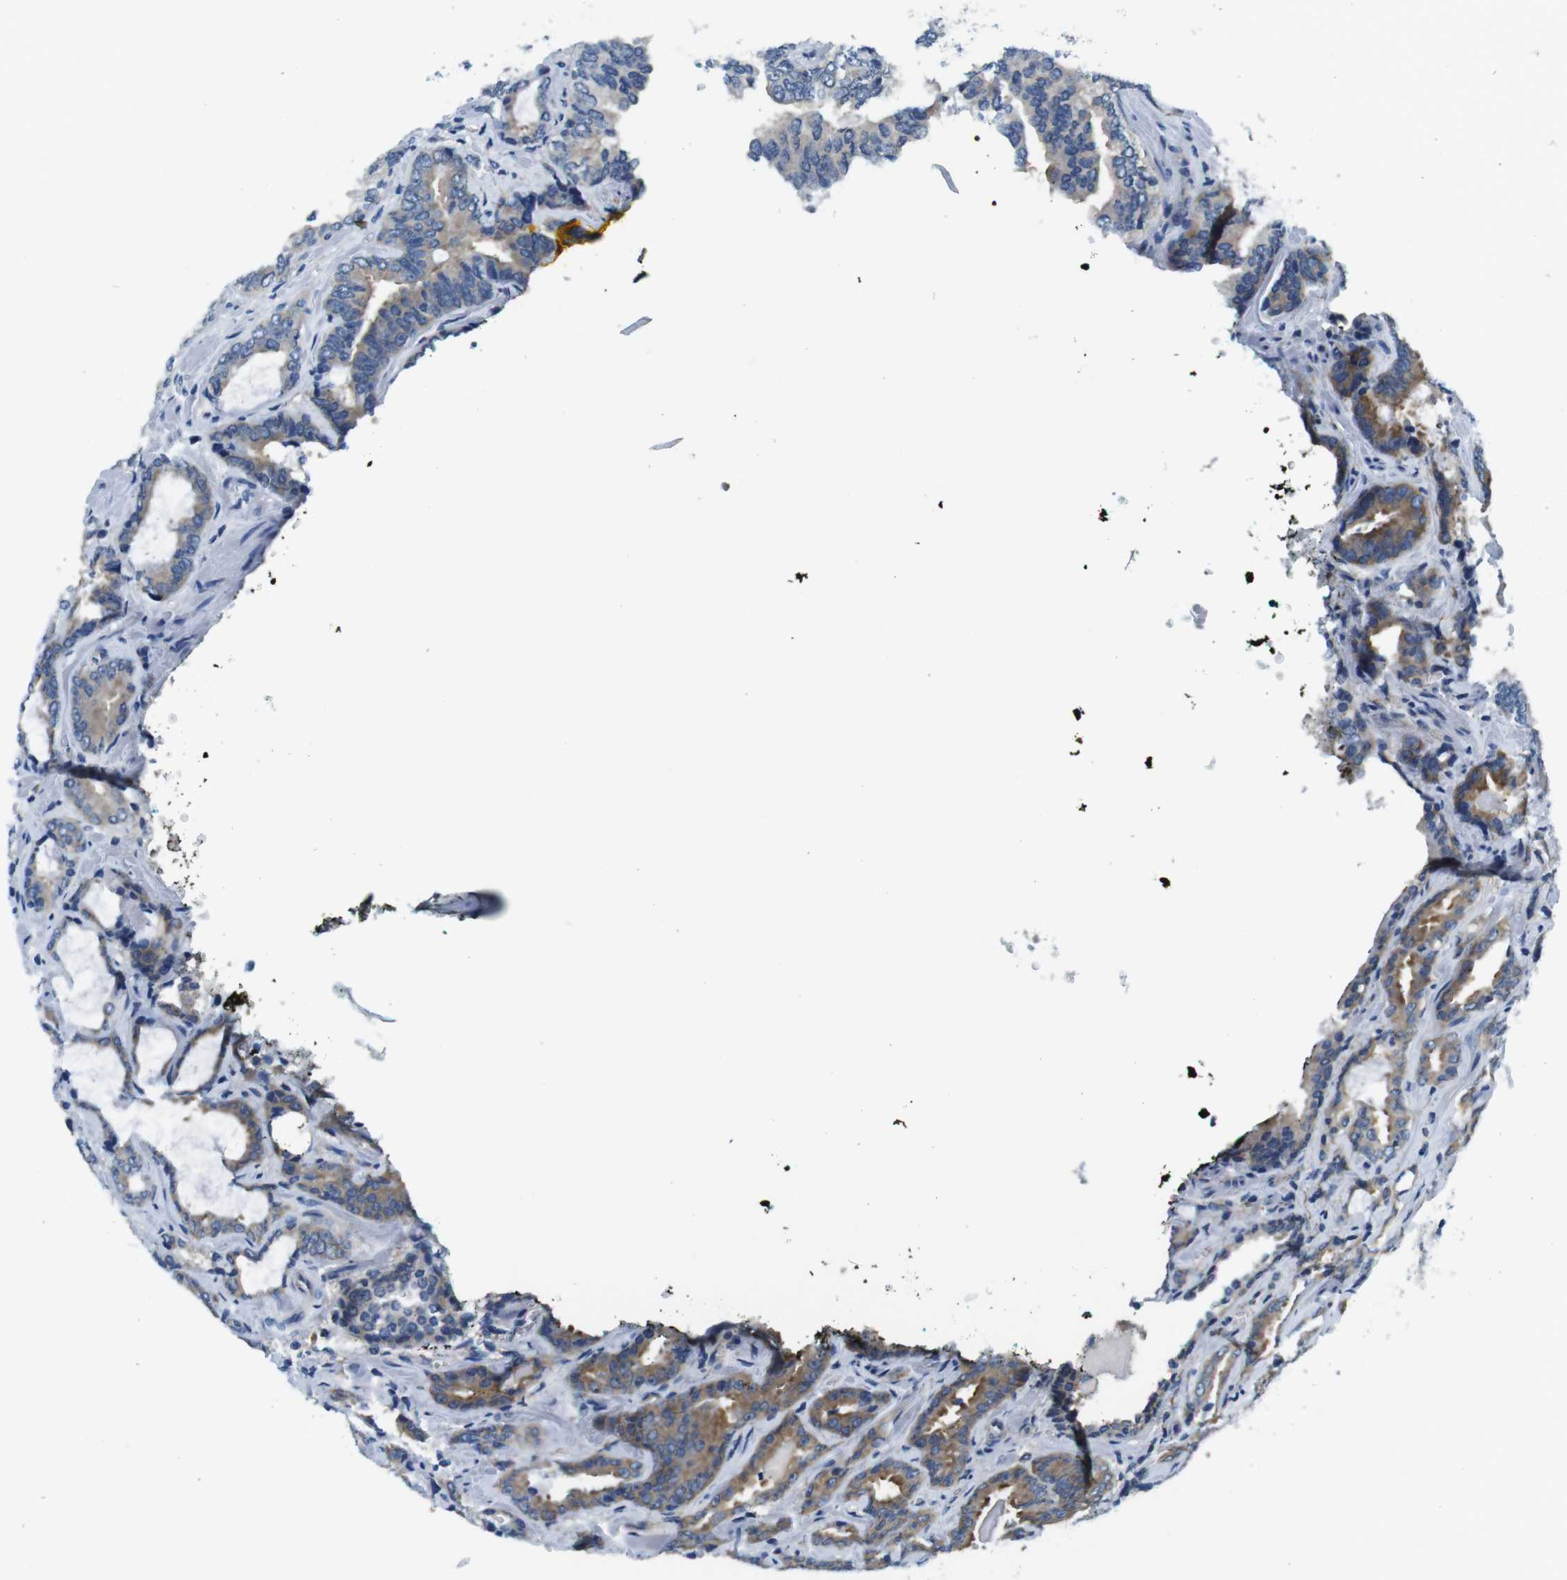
{"staining": {"intensity": "moderate", "quantity": ">75%", "location": "cytoplasmic/membranous"}, "tissue": "prostate cancer", "cell_type": "Tumor cells", "image_type": "cancer", "snomed": [{"axis": "morphology", "description": "Adenocarcinoma, Low grade"}, {"axis": "topography", "description": "Prostate"}], "caption": "The photomicrograph exhibits a brown stain indicating the presence of a protein in the cytoplasmic/membranous of tumor cells in prostate low-grade adenocarcinoma.", "gene": "EIF2B5", "patient": {"sex": "male", "age": 60}}